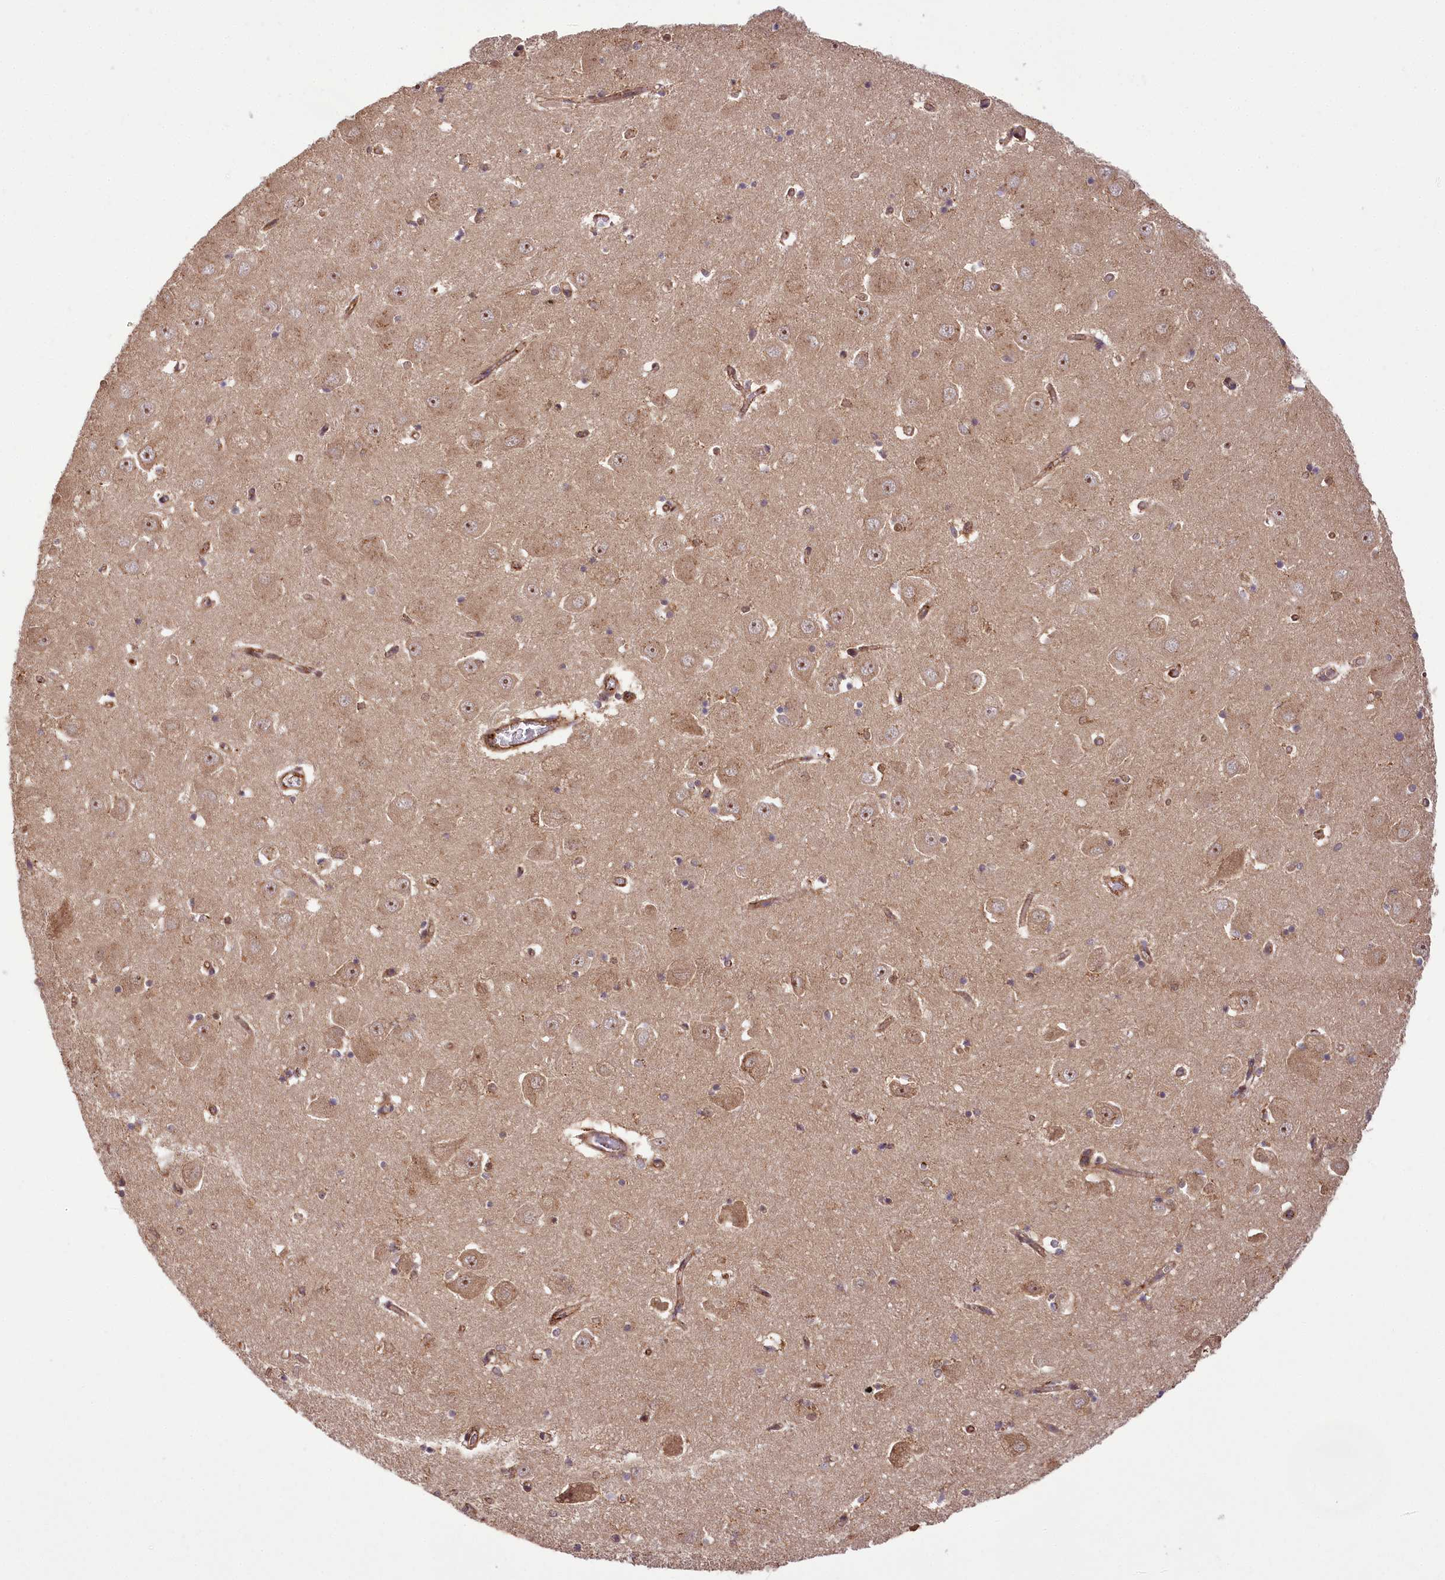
{"staining": {"intensity": "moderate", "quantity": "<25%", "location": "cytoplasmic/membranous,nuclear"}, "tissue": "hippocampus", "cell_type": "Glial cells", "image_type": "normal", "snomed": [{"axis": "morphology", "description": "Normal tissue, NOS"}, {"axis": "topography", "description": "Hippocampus"}], "caption": "Brown immunohistochemical staining in normal hippocampus reveals moderate cytoplasmic/membranous,nuclear positivity in about <25% of glial cells. (DAB (3,3'-diaminobenzidine) = brown stain, brightfield microscopy at high magnification).", "gene": "CARD19", "patient": {"sex": "male", "age": 70}}